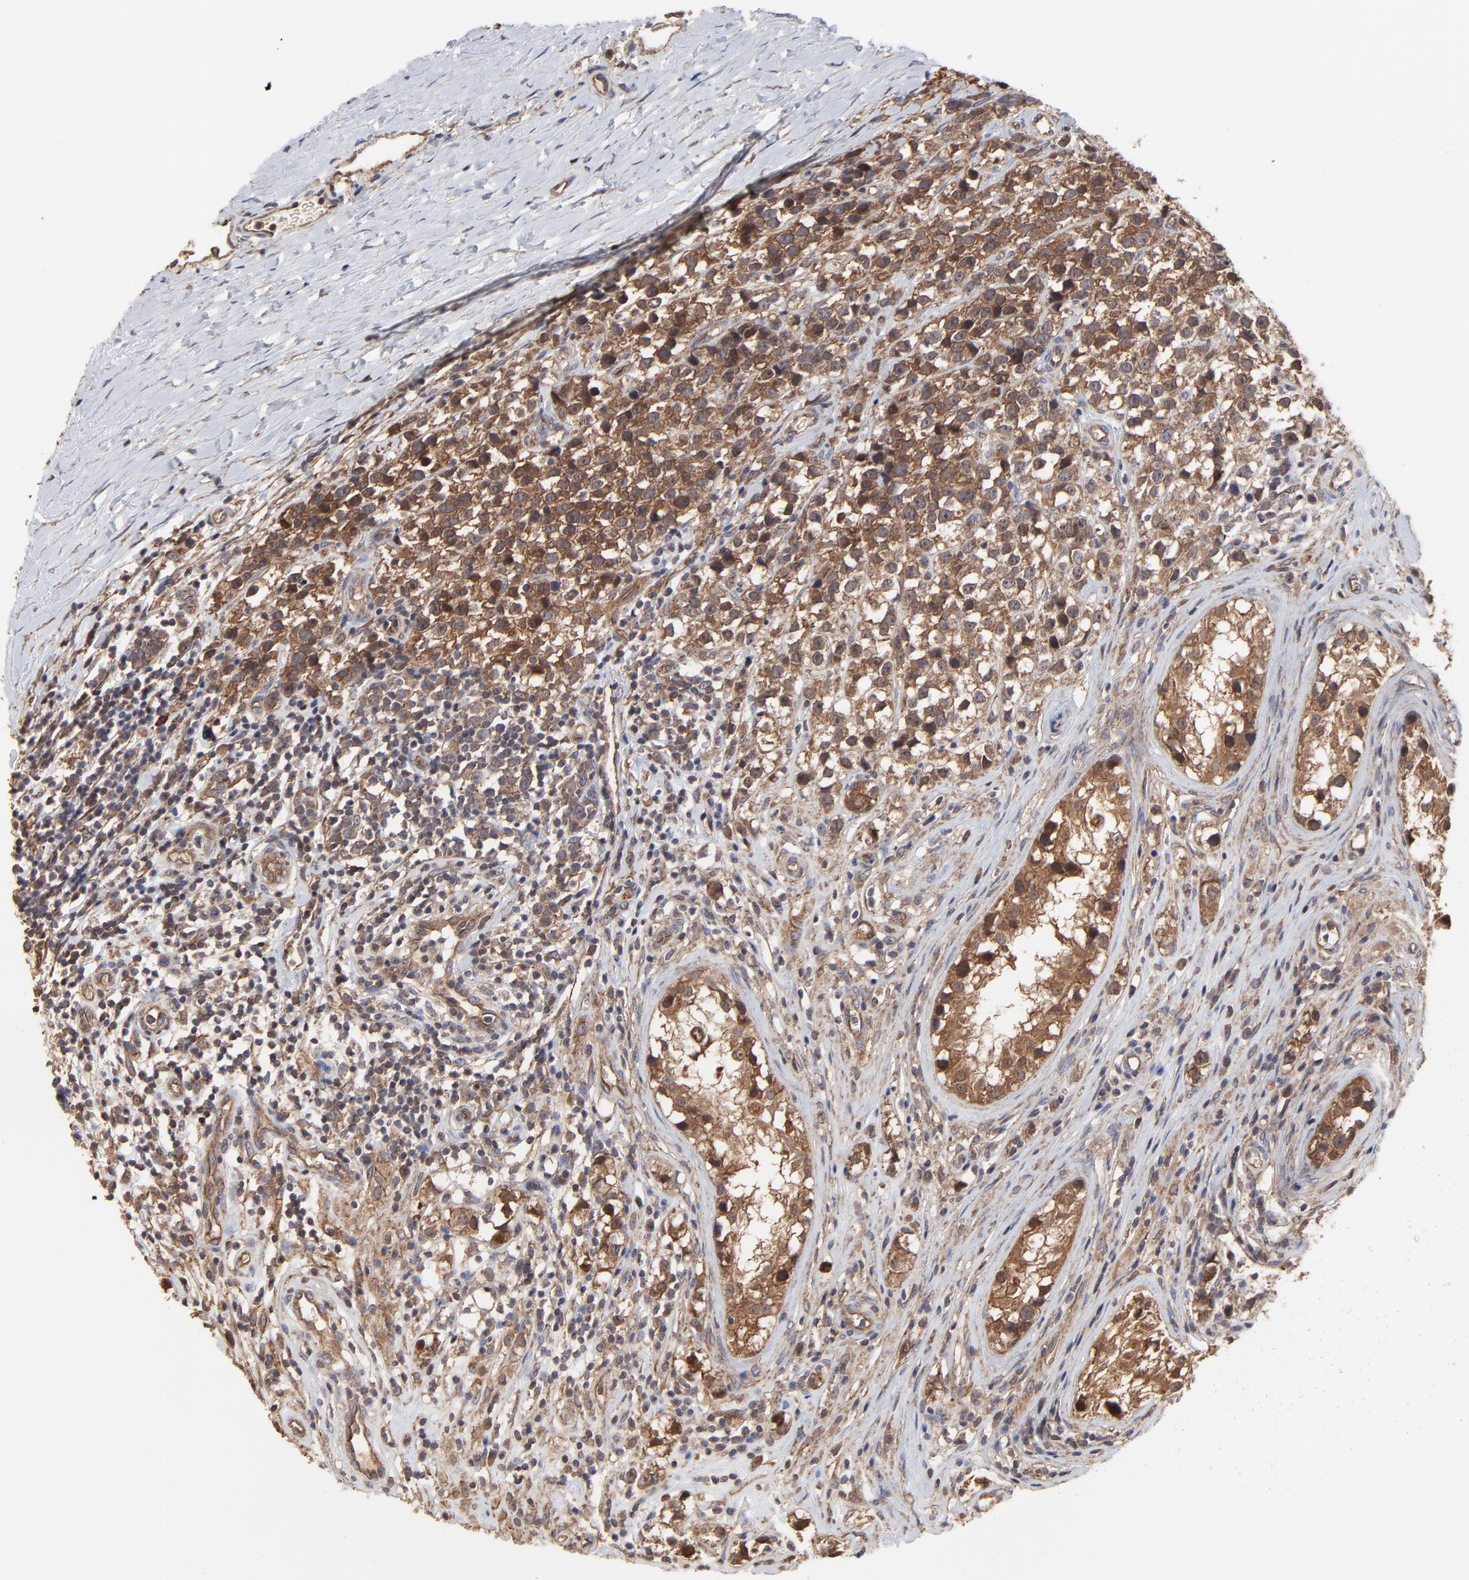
{"staining": {"intensity": "strong", "quantity": ">75%", "location": "cytoplasmic/membranous"}, "tissue": "testis cancer", "cell_type": "Tumor cells", "image_type": "cancer", "snomed": [{"axis": "morphology", "description": "Seminoma, NOS"}, {"axis": "topography", "description": "Testis"}], "caption": "A histopathology image of human testis cancer stained for a protein displays strong cytoplasmic/membranous brown staining in tumor cells.", "gene": "ARMT1", "patient": {"sex": "male", "age": 25}}